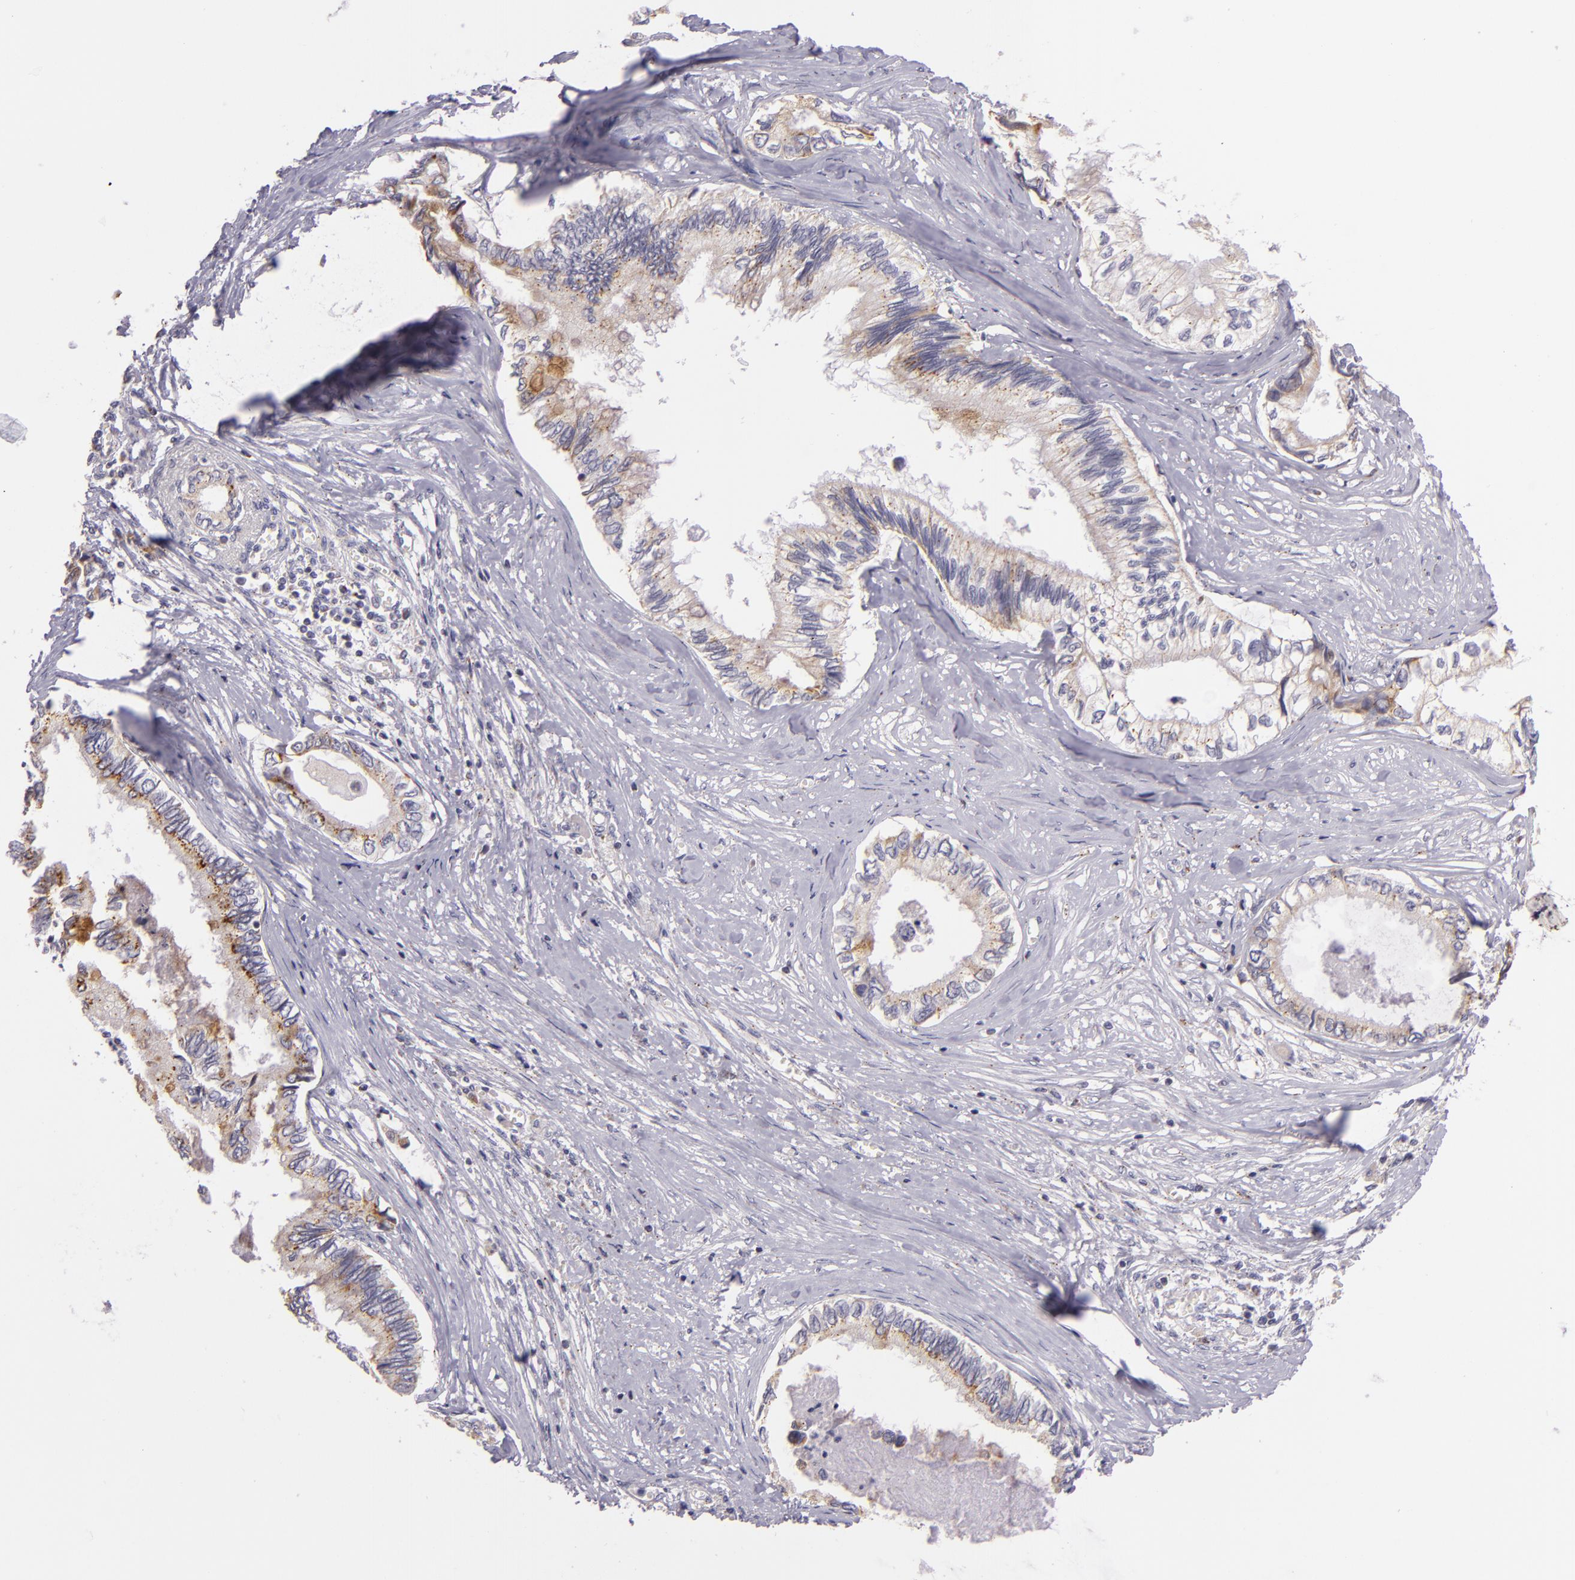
{"staining": {"intensity": "weak", "quantity": "25%-75%", "location": "cytoplasmic/membranous"}, "tissue": "pancreatic cancer", "cell_type": "Tumor cells", "image_type": "cancer", "snomed": [{"axis": "morphology", "description": "Adenocarcinoma, NOS"}, {"axis": "topography", "description": "Pancreas"}], "caption": "Immunohistochemistry (IHC) (DAB (3,3'-diaminobenzidine)) staining of human pancreatic cancer reveals weak cytoplasmic/membranous protein positivity in approximately 25%-75% of tumor cells.", "gene": "CILK1", "patient": {"sex": "female", "age": 66}}